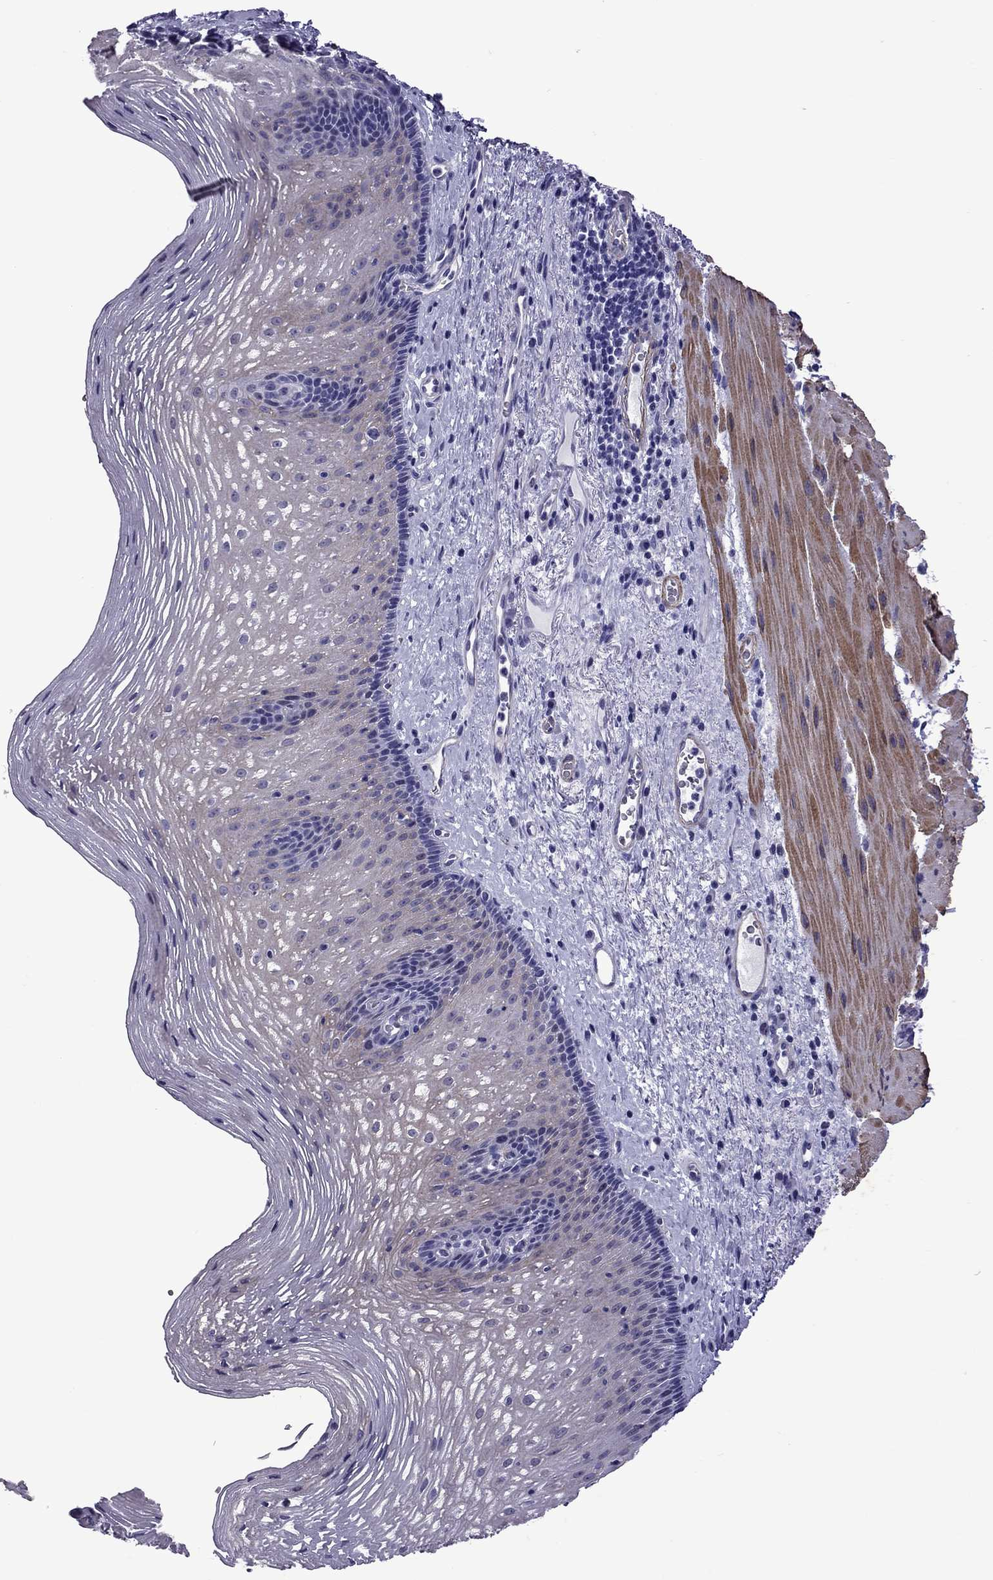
{"staining": {"intensity": "weak", "quantity": "25%-75%", "location": "cytoplasmic/membranous"}, "tissue": "esophagus", "cell_type": "Squamous epithelial cells", "image_type": "normal", "snomed": [{"axis": "morphology", "description": "Normal tissue, NOS"}, {"axis": "topography", "description": "Esophagus"}], "caption": "A high-resolution photomicrograph shows immunohistochemistry (IHC) staining of unremarkable esophagus, which exhibits weak cytoplasmic/membranous expression in about 25%-75% of squamous epithelial cells.", "gene": "CHRNA5", "patient": {"sex": "male", "age": 76}}